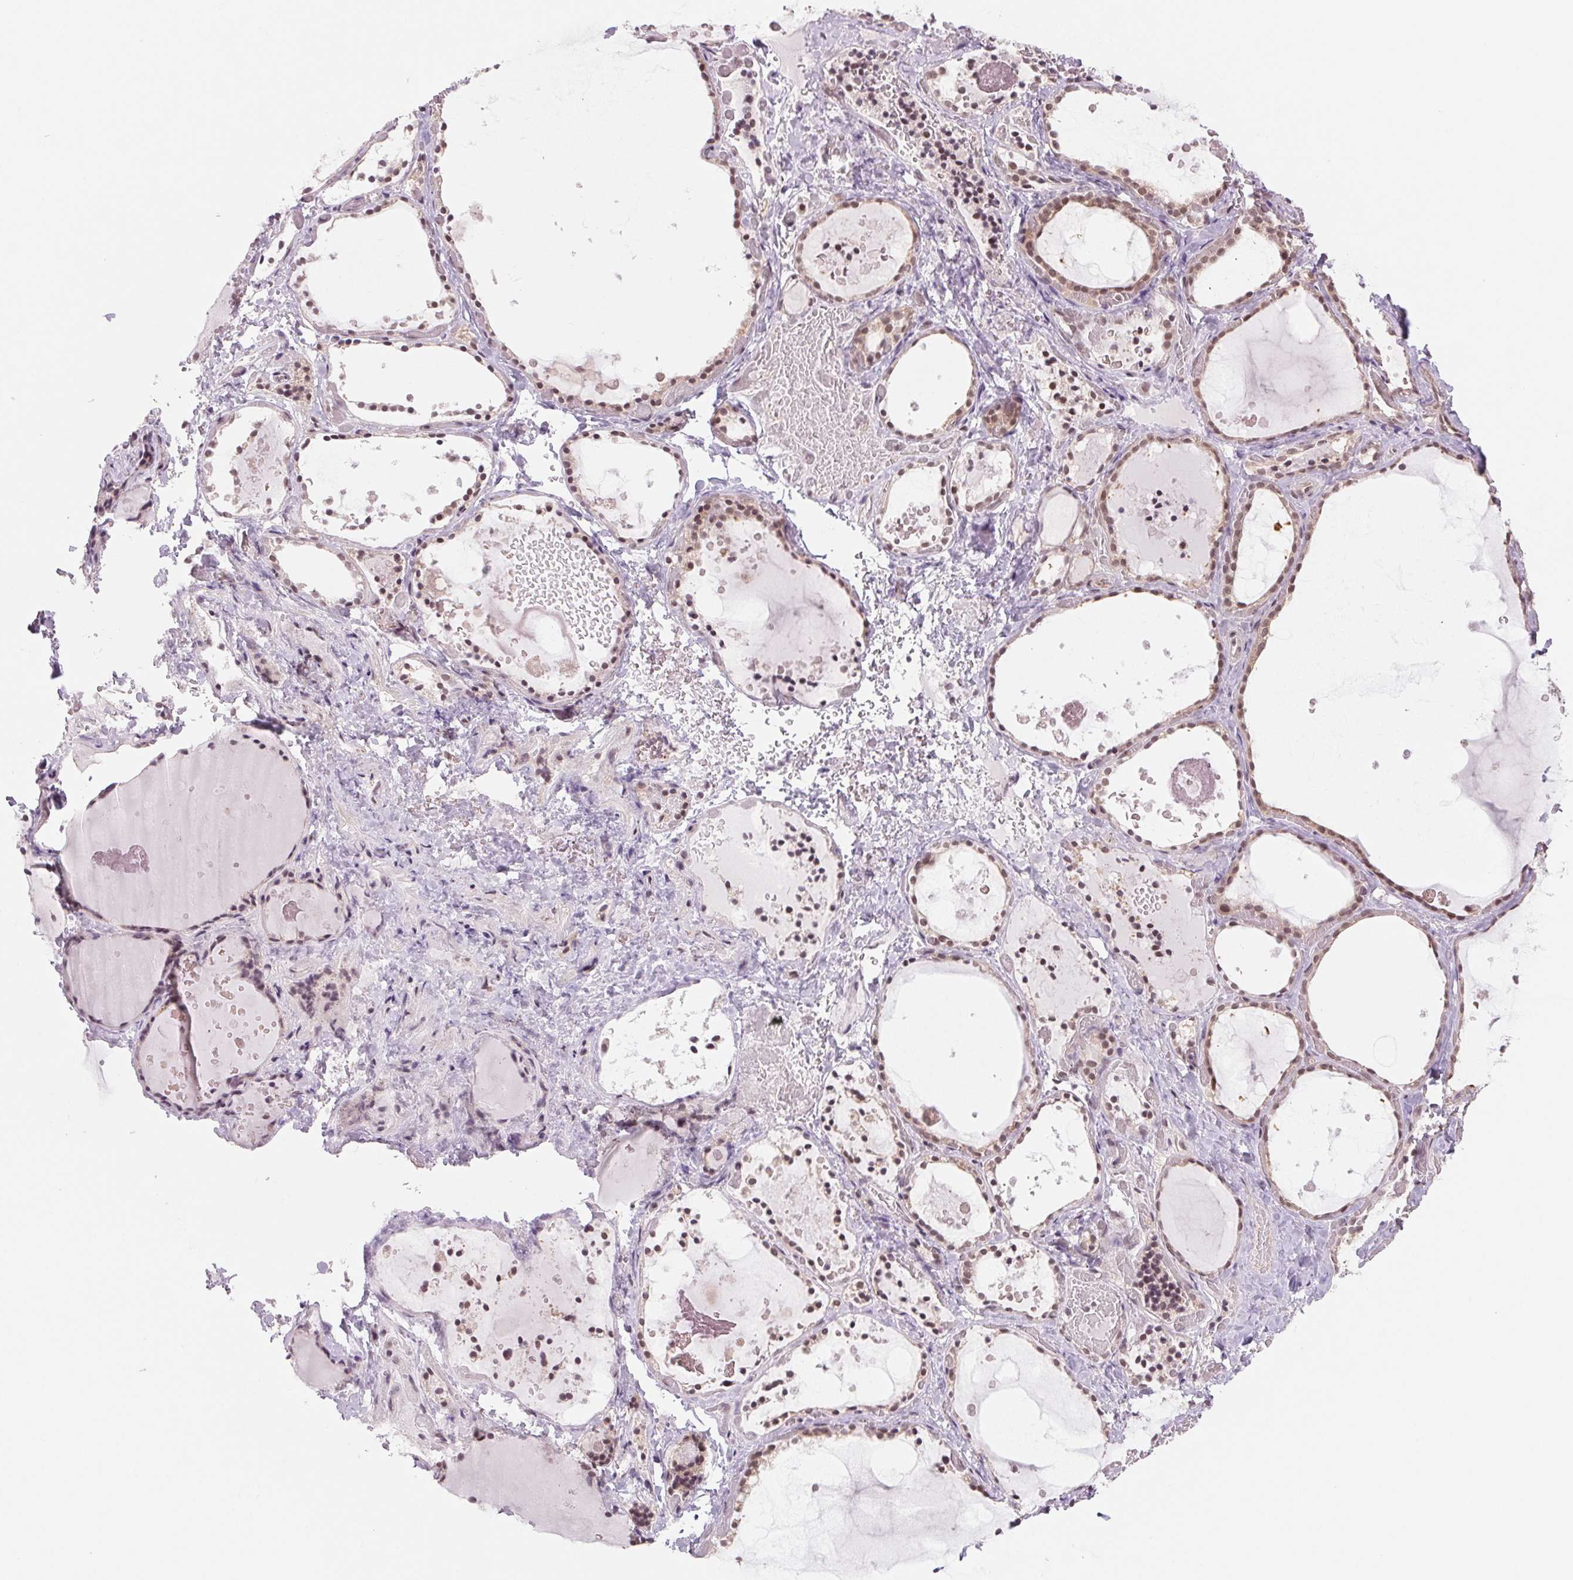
{"staining": {"intensity": "moderate", "quantity": ">75%", "location": "cytoplasmic/membranous,nuclear"}, "tissue": "thyroid gland", "cell_type": "Glandular cells", "image_type": "normal", "snomed": [{"axis": "morphology", "description": "Normal tissue, NOS"}, {"axis": "topography", "description": "Thyroid gland"}], "caption": "A brown stain labels moderate cytoplasmic/membranous,nuclear positivity of a protein in glandular cells of benign human thyroid gland. The staining is performed using DAB brown chromogen to label protein expression. The nuclei are counter-stained blue using hematoxylin.", "gene": "DNAJB6", "patient": {"sex": "female", "age": 56}}